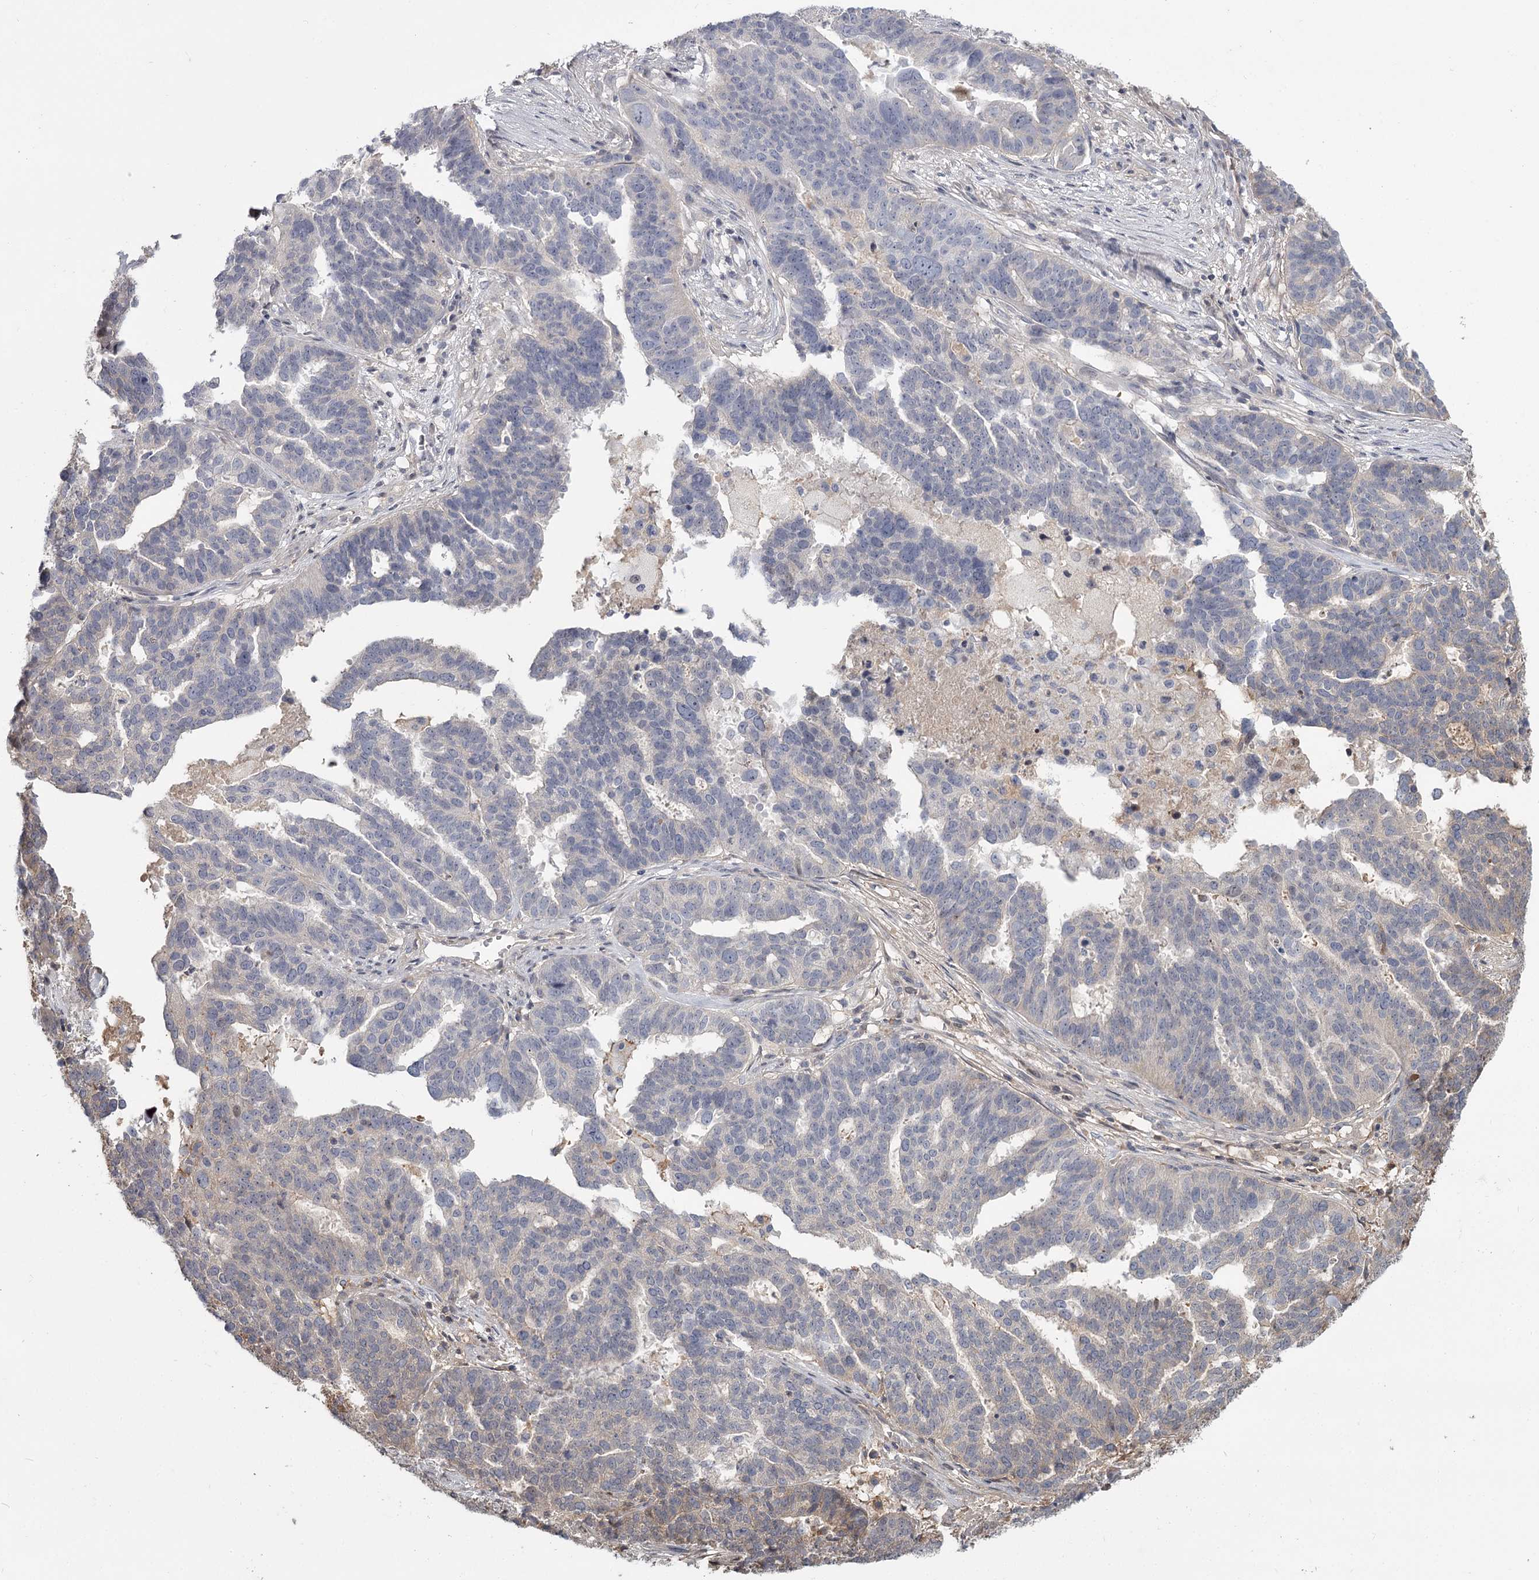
{"staining": {"intensity": "negative", "quantity": "none", "location": "none"}, "tissue": "ovarian cancer", "cell_type": "Tumor cells", "image_type": "cancer", "snomed": [{"axis": "morphology", "description": "Cystadenocarcinoma, serous, NOS"}, {"axis": "topography", "description": "Ovary"}], "caption": "A micrograph of ovarian cancer (serous cystadenocarcinoma) stained for a protein shows no brown staining in tumor cells. Nuclei are stained in blue.", "gene": "DHRS9", "patient": {"sex": "female", "age": 59}}